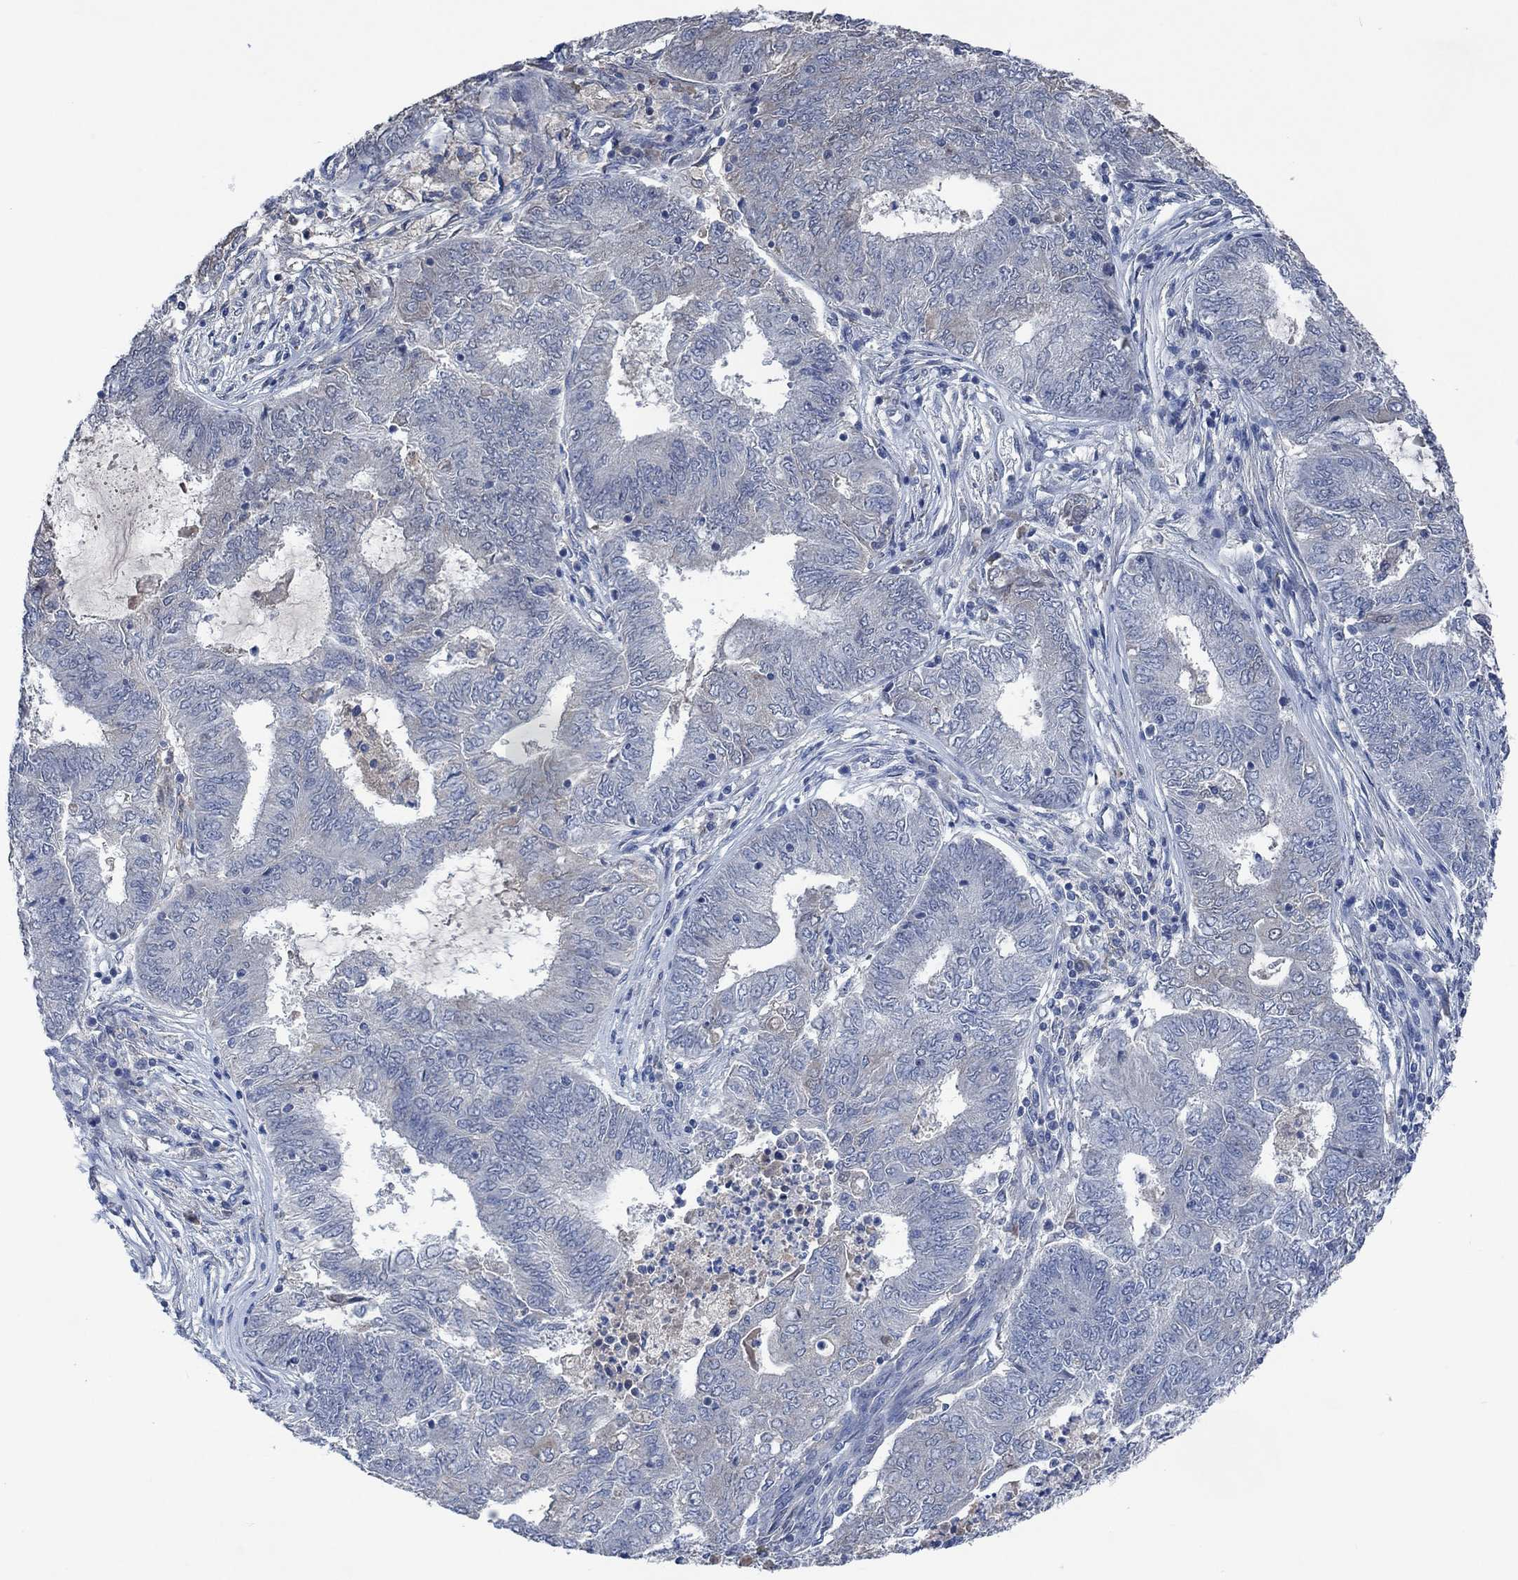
{"staining": {"intensity": "negative", "quantity": "none", "location": "none"}, "tissue": "endometrial cancer", "cell_type": "Tumor cells", "image_type": "cancer", "snomed": [{"axis": "morphology", "description": "Adenocarcinoma, NOS"}, {"axis": "topography", "description": "Endometrium"}], "caption": "Immunohistochemical staining of endometrial cancer reveals no significant positivity in tumor cells.", "gene": "OBSCN", "patient": {"sex": "female", "age": 62}}